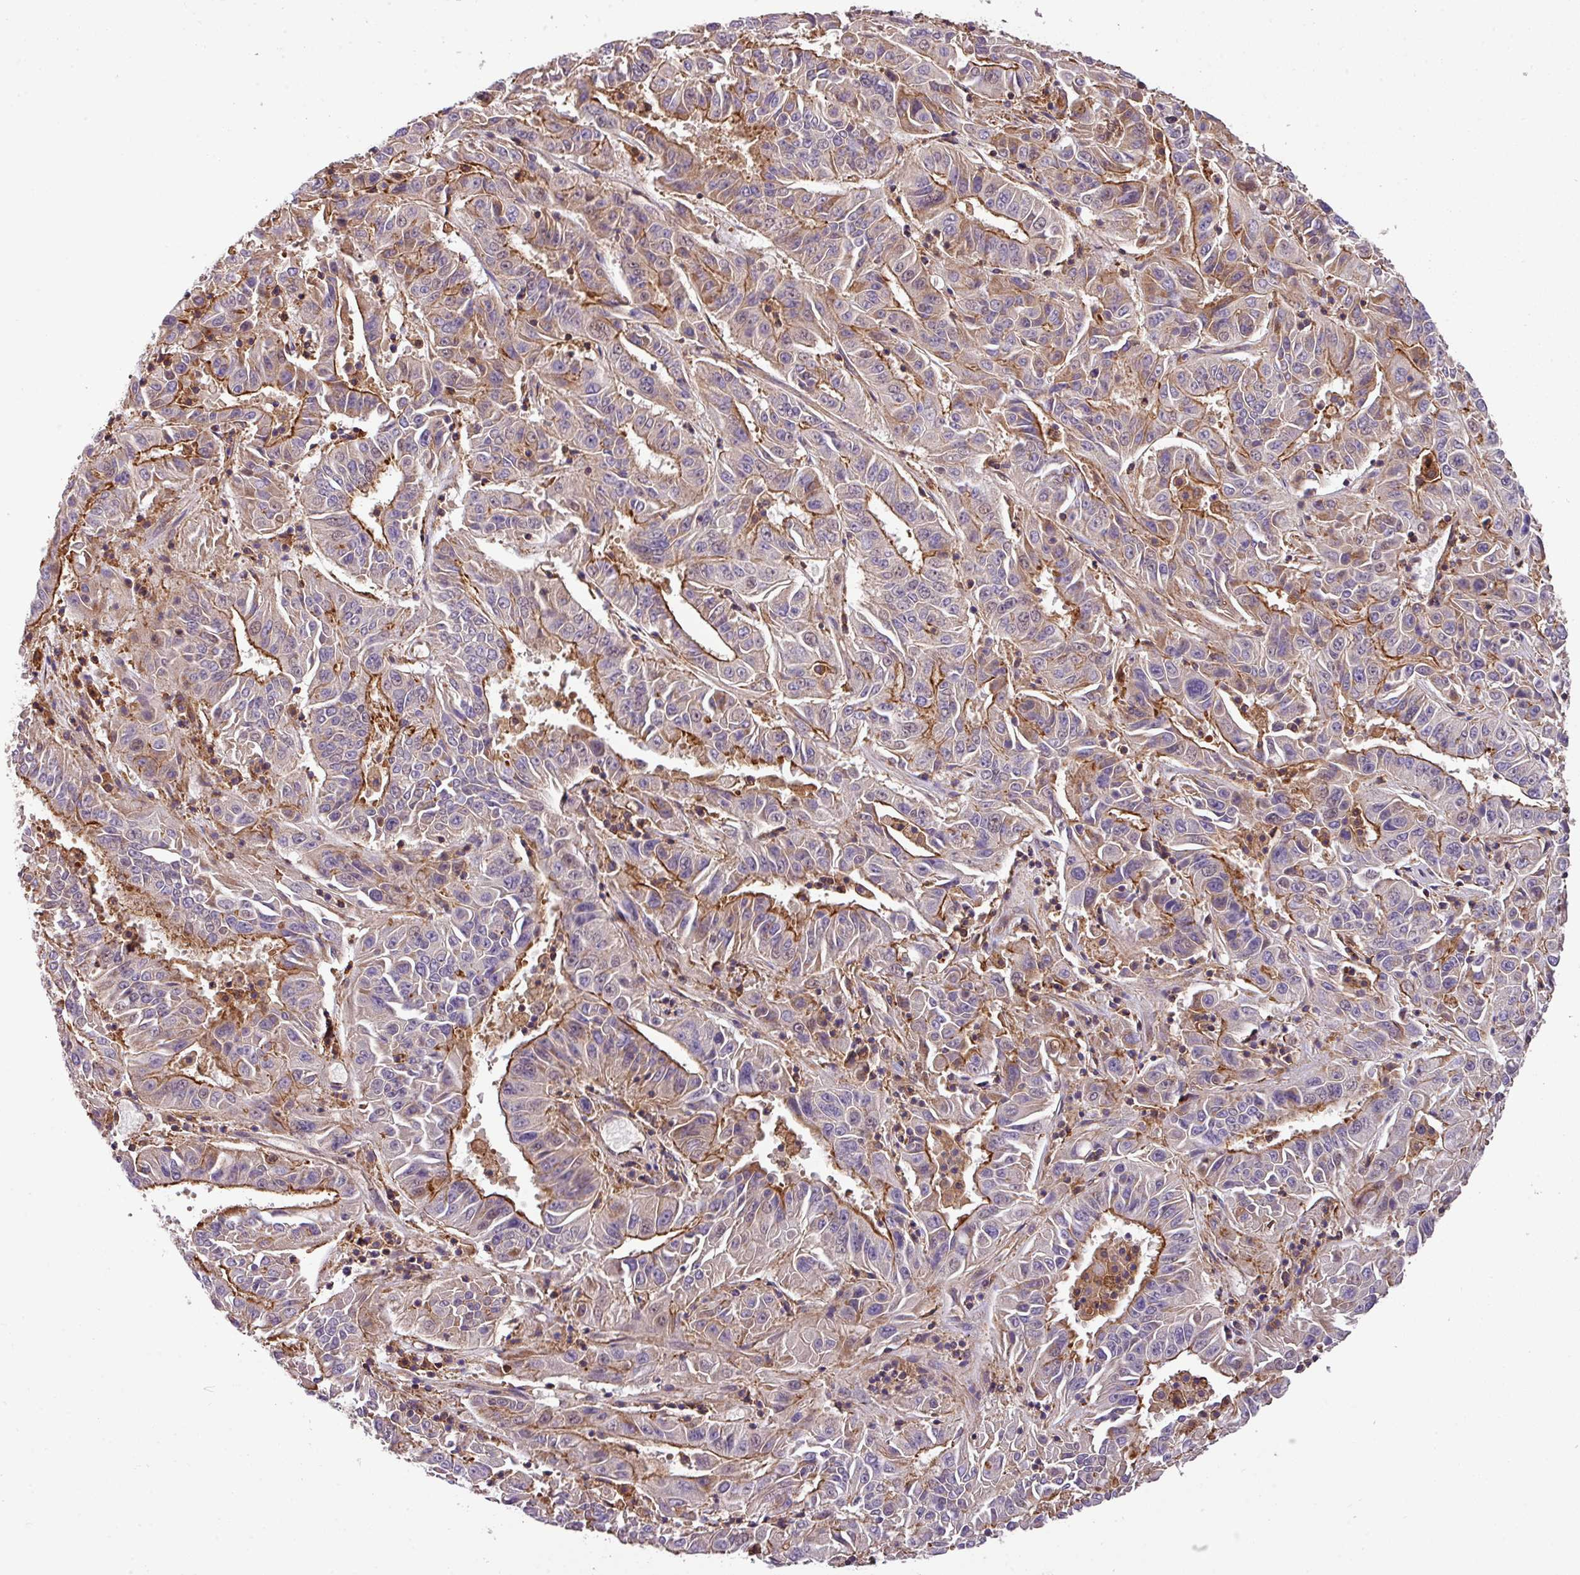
{"staining": {"intensity": "moderate", "quantity": ">75%", "location": "cytoplasmic/membranous"}, "tissue": "pancreatic cancer", "cell_type": "Tumor cells", "image_type": "cancer", "snomed": [{"axis": "morphology", "description": "Adenocarcinoma, NOS"}, {"axis": "topography", "description": "Pancreas"}], "caption": "A brown stain highlights moderate cytoplasmic/membranous expression of a protein in pancreatic cancer (adenocarcinoma) tumor cells.", "gene": "CASS4", "patient": {"sex": "male", "age": 63}}